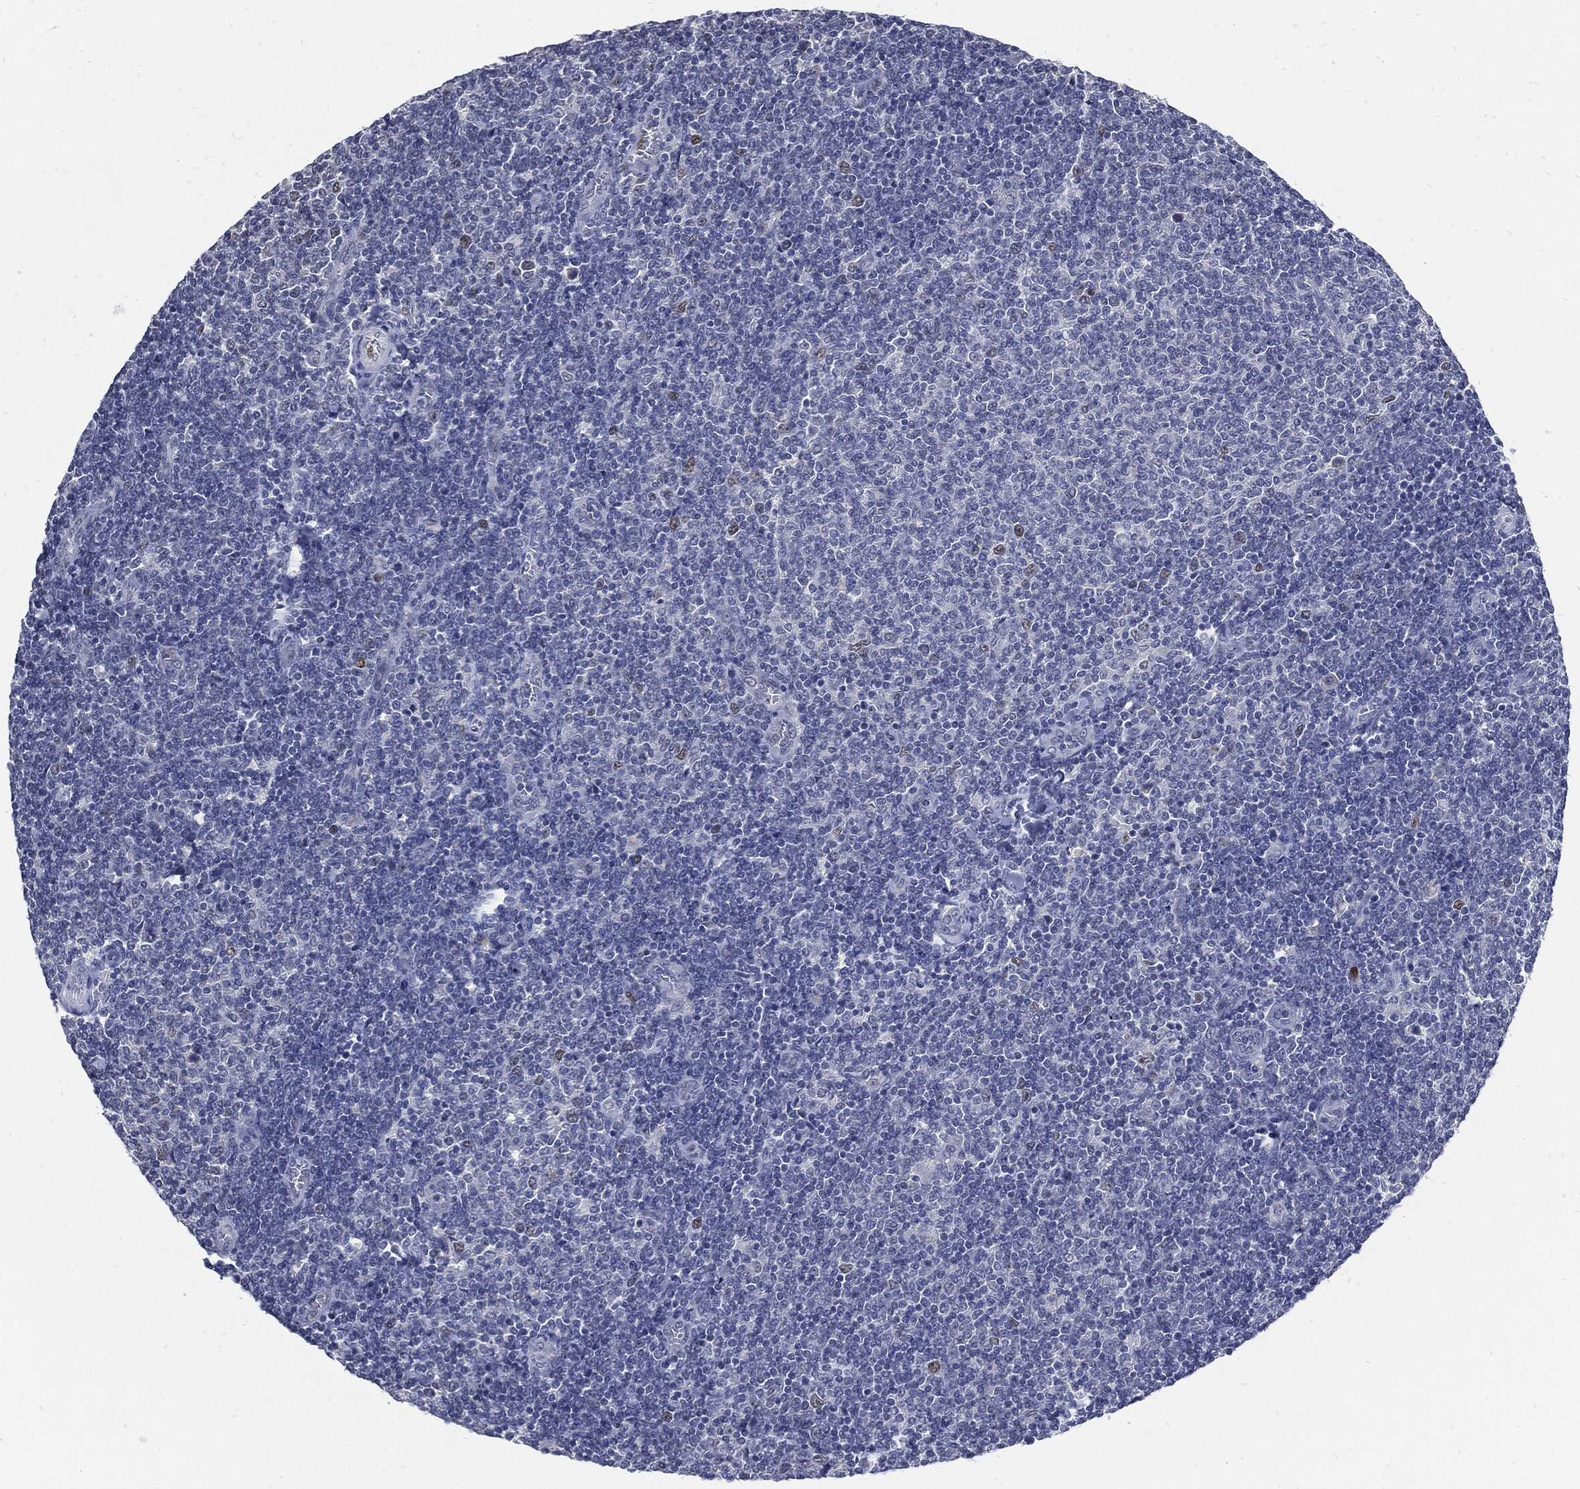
{"staining": {"intensity": "negative", "quantity": "none", "location": "none"}, "tissue": "lymphoma", "cell_type": "Tumor cells", "image_type": "cancer", "snomed": [{"axis": "morphology", "description": "Malignant lymphoma, non-Hodgkin's type, Low grade"}, {"axis": "topography", "description": "Lymph node"}], "caption": "There is no significant staining in tumor cells of lymphoma.", "gene": "NBN", "patient": {"sex": "male", "age": 52}}